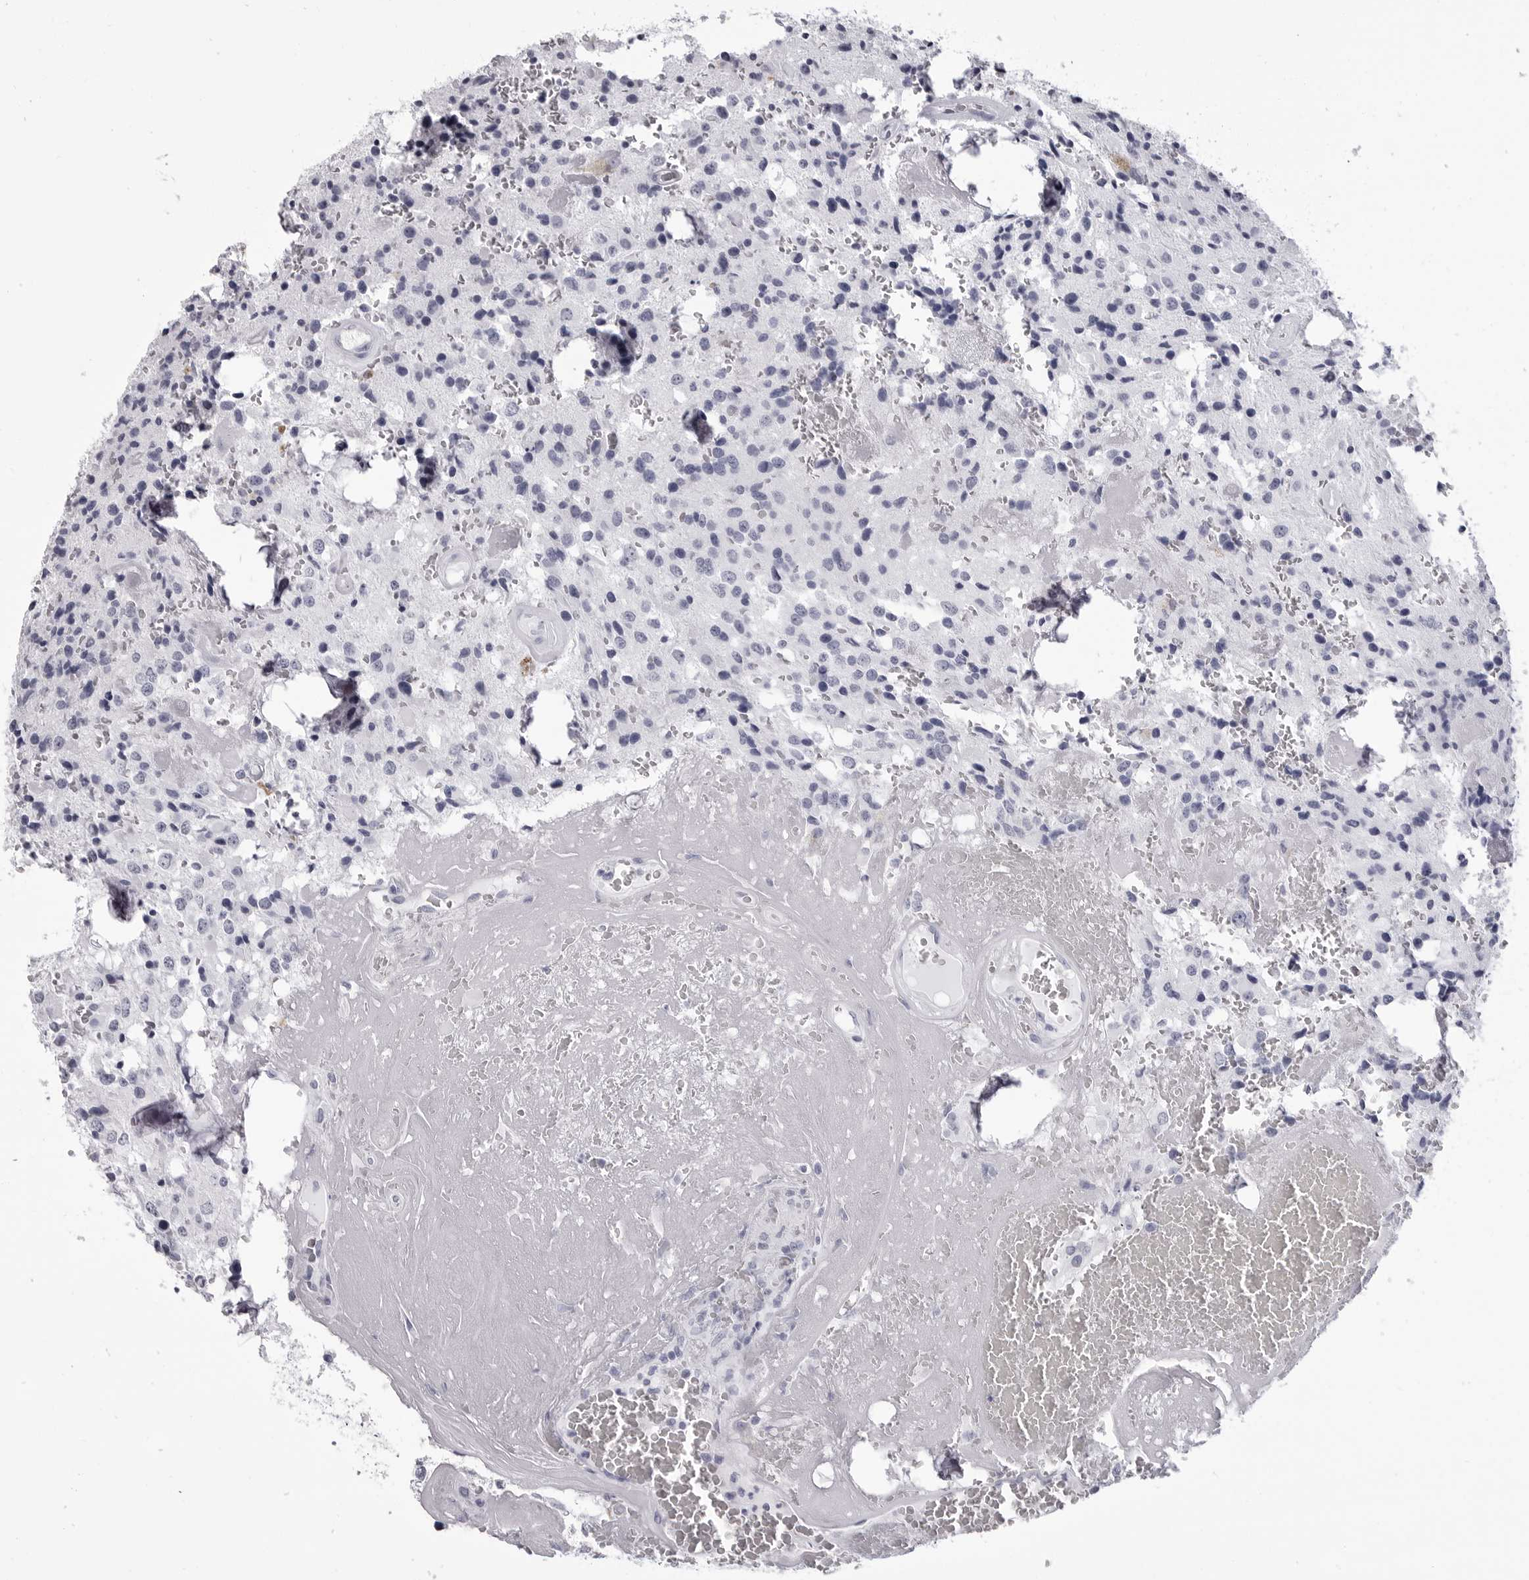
{"staining": {"intensity": "negative", "quantity": "none", "location": "none"}, "tissue": "glioma", "cell_type": "Tumor cells", "image_type": "cancer", "snomed": [{"axis": "morphology", "description": "Glioma, malignant, Low grade"}, {"axis": "topography", "description": "Brain"}], "caption": "Image shows no significant protein staining in tumor cells of glioma.", "gene": "LGALS4", "patient": {"sex": "male", "age": 58}}